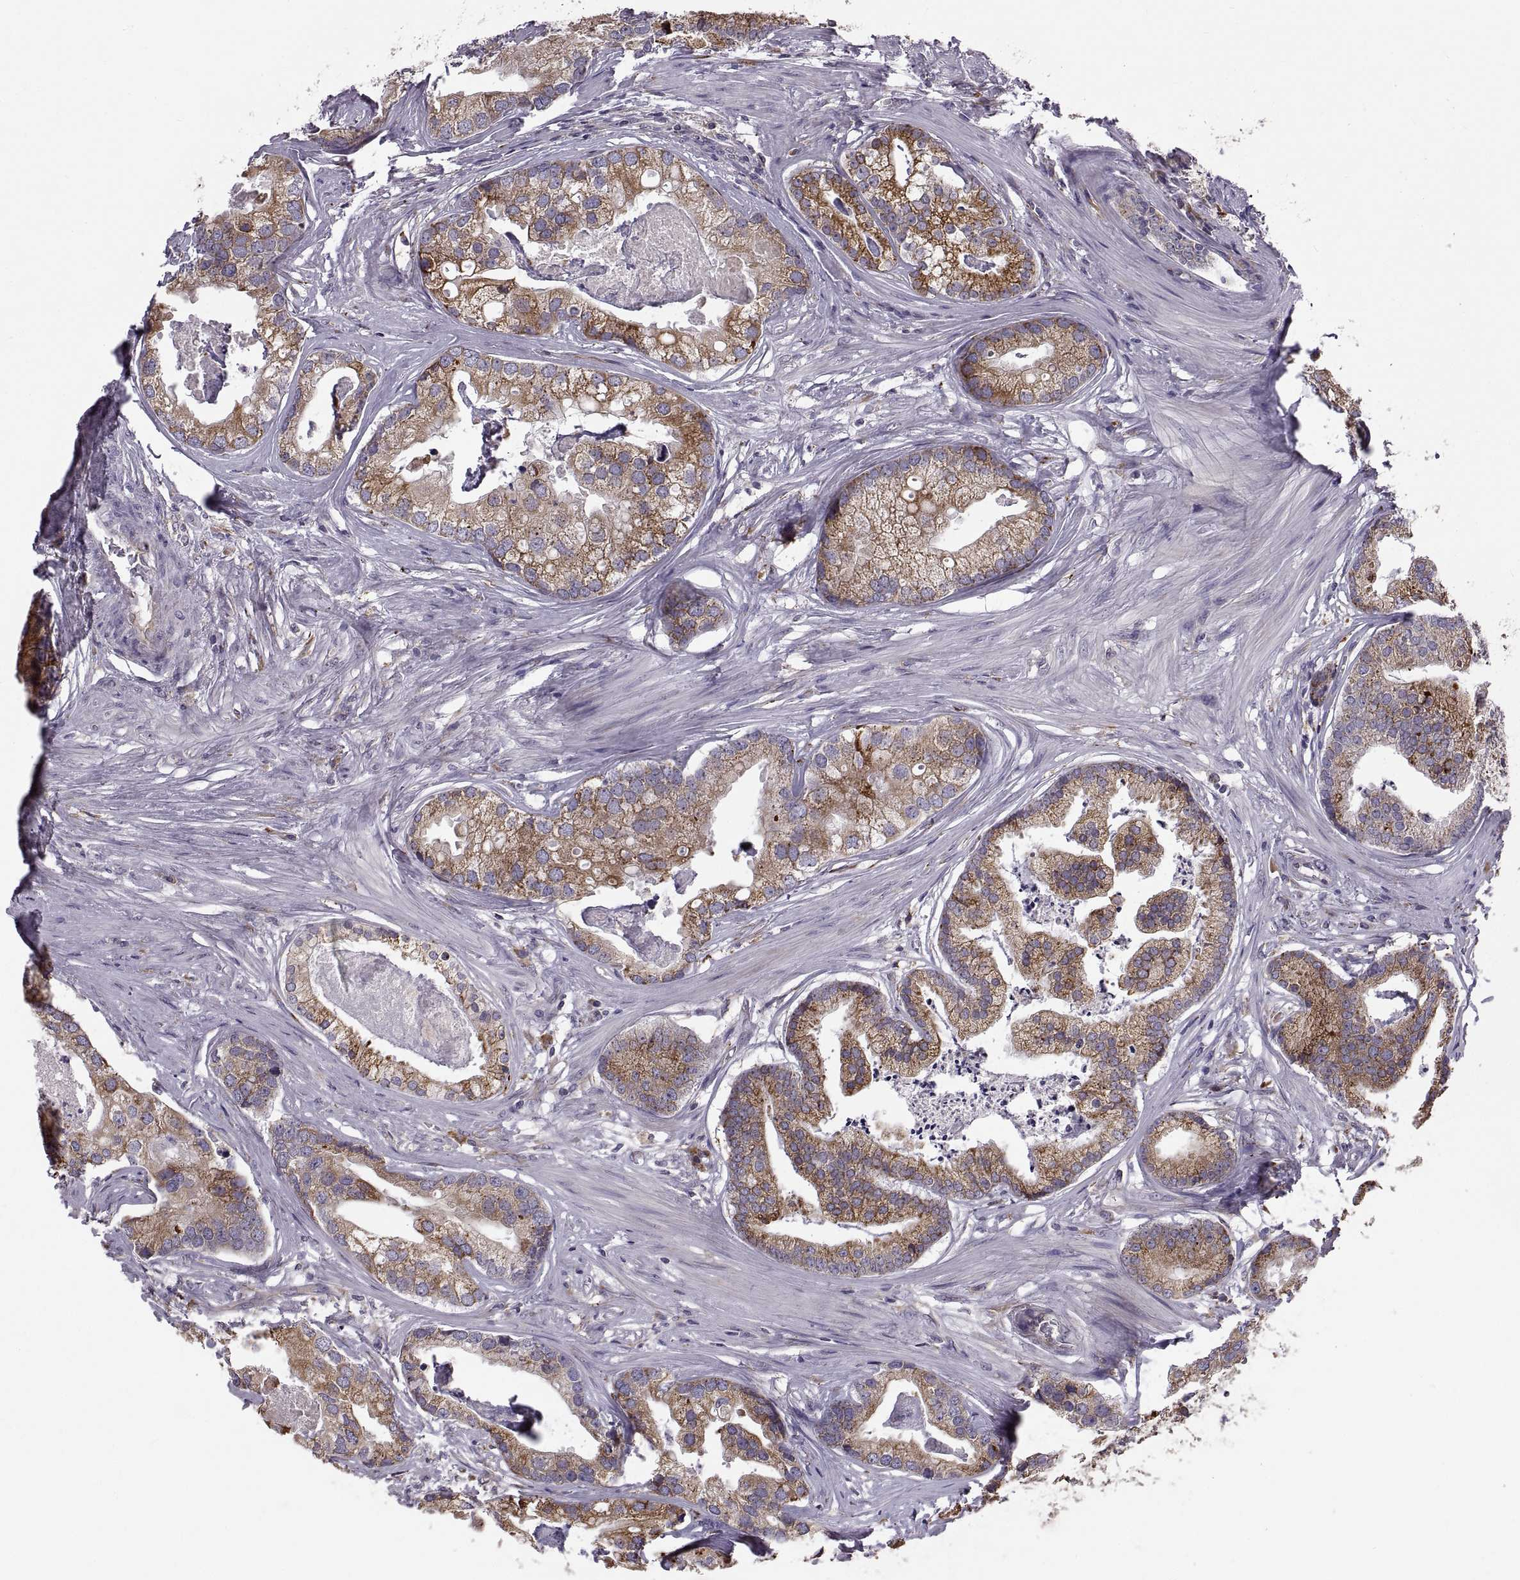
{"staining": {"intensity": "strong", "quantity": ">75%", "location": "cytoplasmic/membranous"}, "tissue": "prostate cancer", "cell_type": "Tumor cells", "image_type": "cancer", "snomed": [{"axis": "morphology", "description": "Adenocarcinoma, NOS"}, {"axis": "topography", "description": "Prostate and seminal vesicle, NOS"}, {"axis": "topography", "description": "Prostate"}], "caption": "Protein staining by immunohistochemistry (IHC) shows strong cytoplasmic/membranous positivity in approximately >75% of tumor cells in prostate cancer (adenocarcinoma).", "gene": "PLEKHB2", "patient": {"sex": "male", "age": 44}}